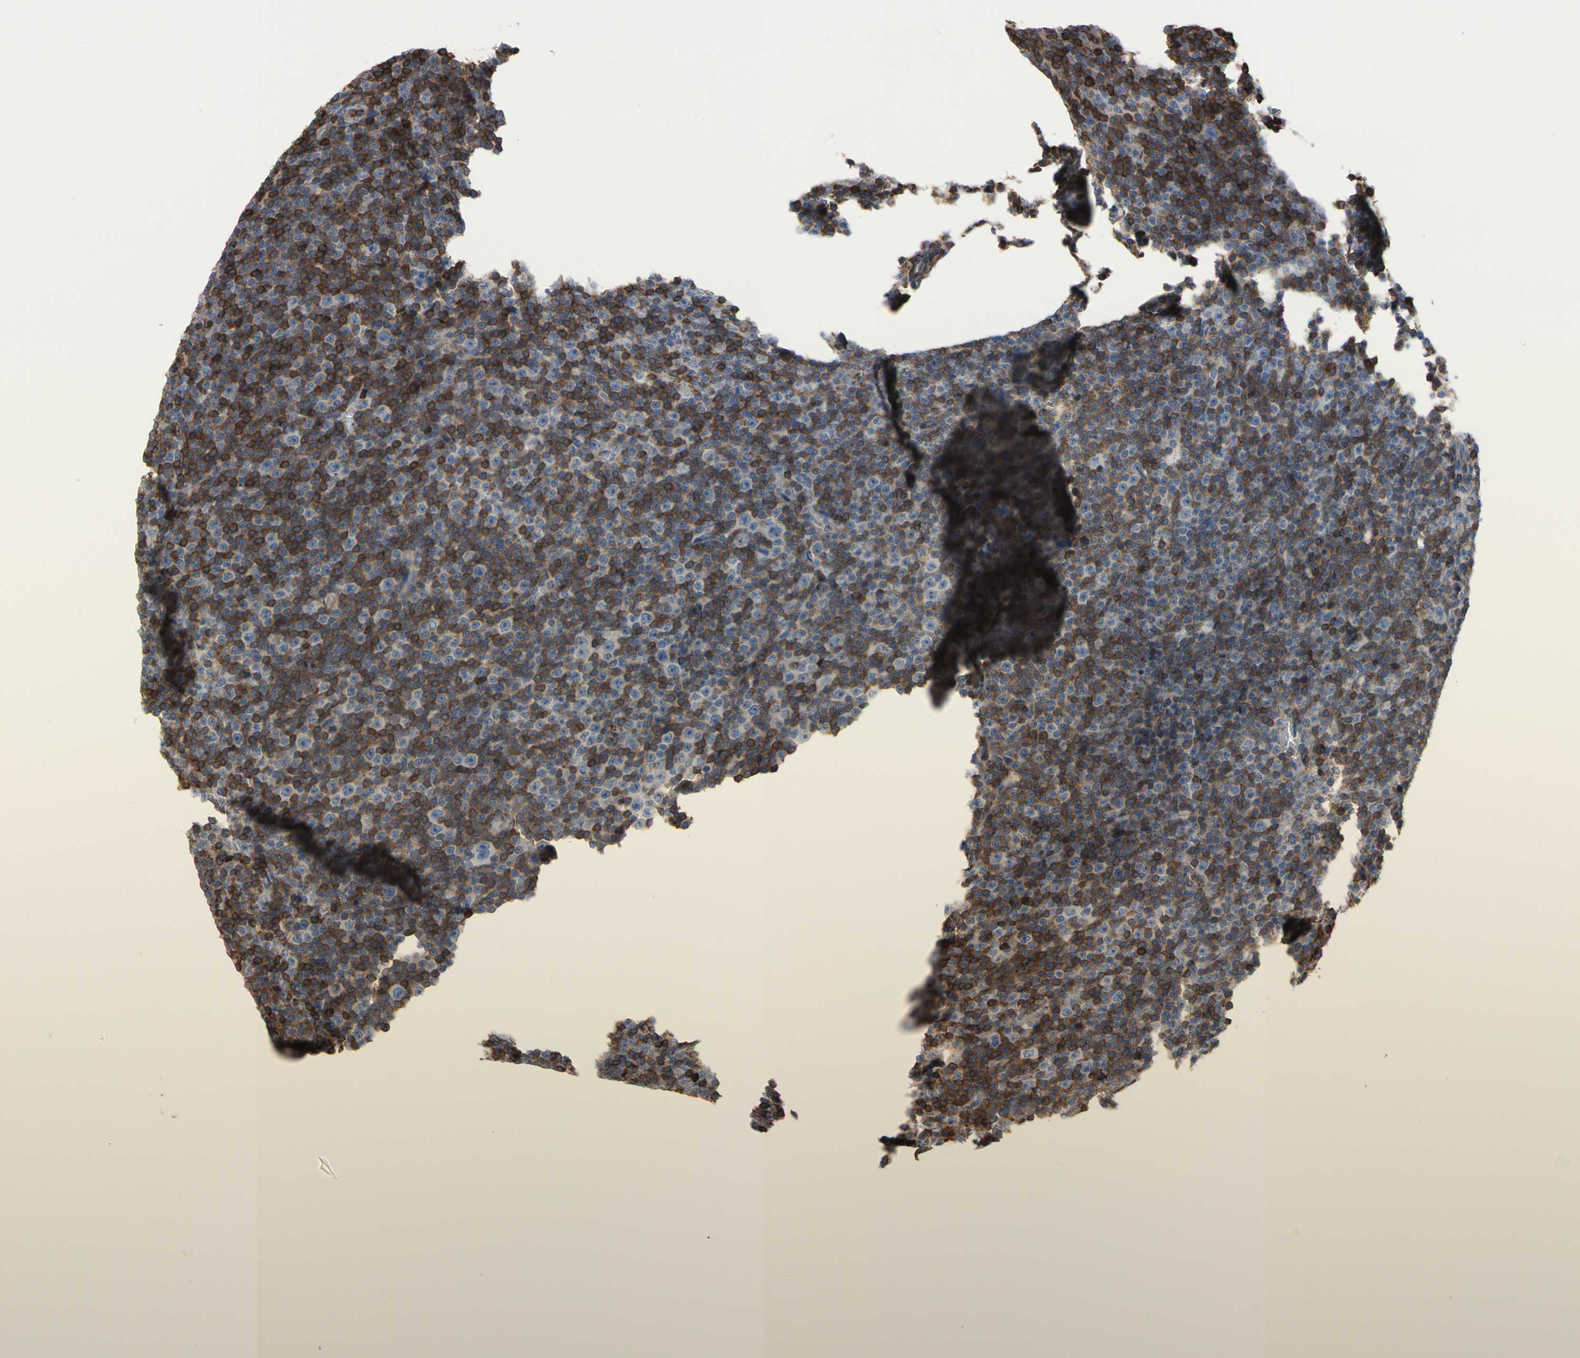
{"staining": {"intensity": "strong", "quantity": "25%-75%", "location": "cytoplasmic/membranous"}, "tissue": "lymphoma", "cell_type": "Tumor cells", "image_type": "cancer", "snomed": [{"axis": "morphology", "description": "Malignant lymphoma, non-Hodgkin's type, Low grade"}, {"axis": "topography", "description": "Lymph node"}], "caption": "Protein staining shows strong cytoplasmic/membranous staining in approximately 25%-75% of tumor cells in lymphoma. (IHC, brightfield microscopy, high magnification).", "gene": "ANXA6", "patient": {"sex": "female", "age": 67}}